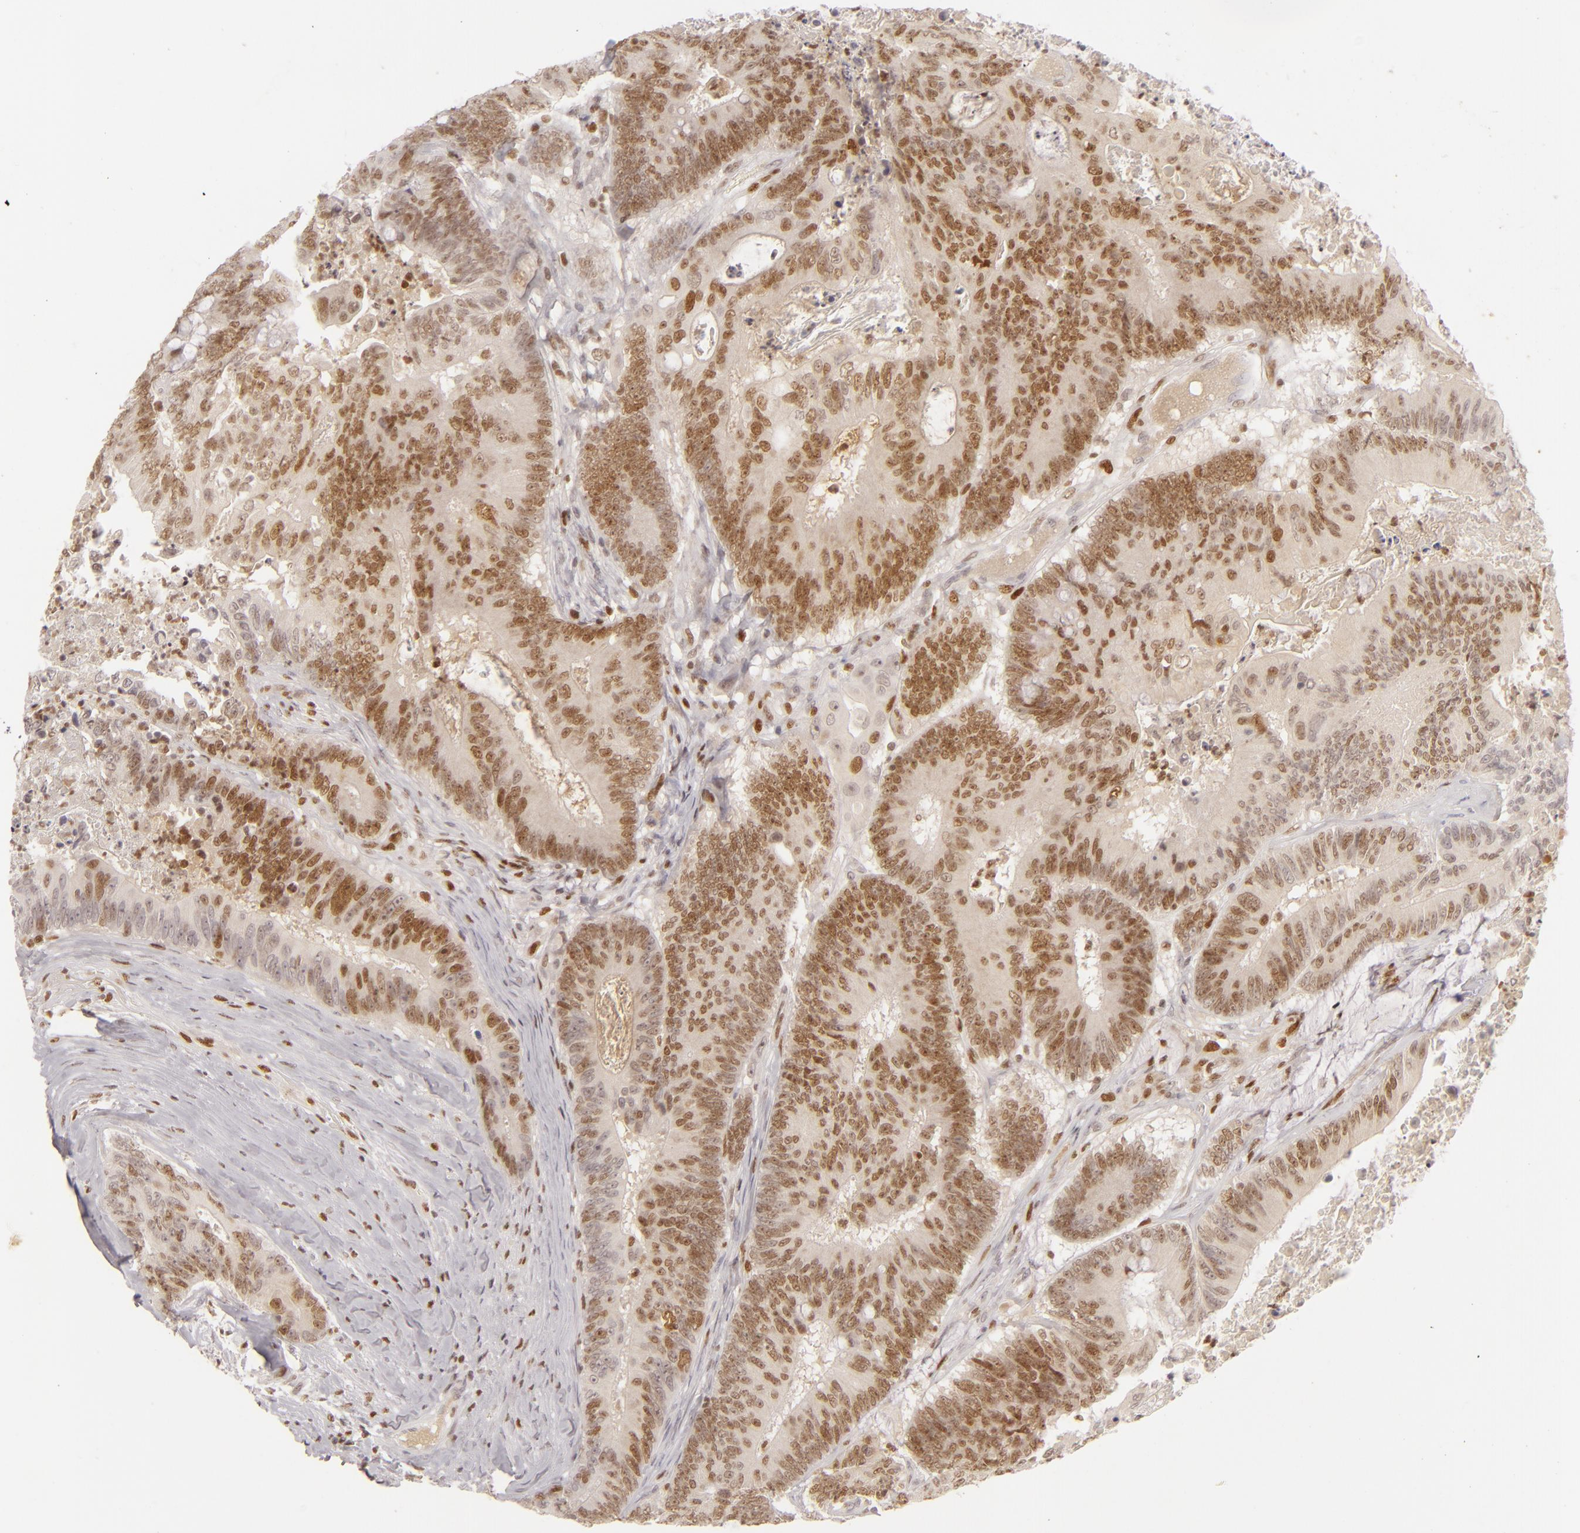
{"staining": {"intensity": "strong", "quantity": ">75%", "location": "nuclear"}, "tissue": "colorectal cancer", "cell_type": "Tumor cells", "image_type": "cancer", "snomed": [{"axis": "morphology", "description": "Adenocarcinoma, NOS"}, {"axis": "topography", "description": "Colon"}], "caption": "Immunohistochemistry (IHC) staining of colorectal cancer (adenocarcinoma), which displays high levels of strong nuclear staining in about >75% of tumor cells indicating strong nuclear protein positivity. The staining was performed using DAB (3,3'-diaminobenzidine) (brown) for protein detection and nuclei were counterstained in hematoxylin (blue).", "gene": "FEN1", "patient": {"sex": "male", "age": 65}}